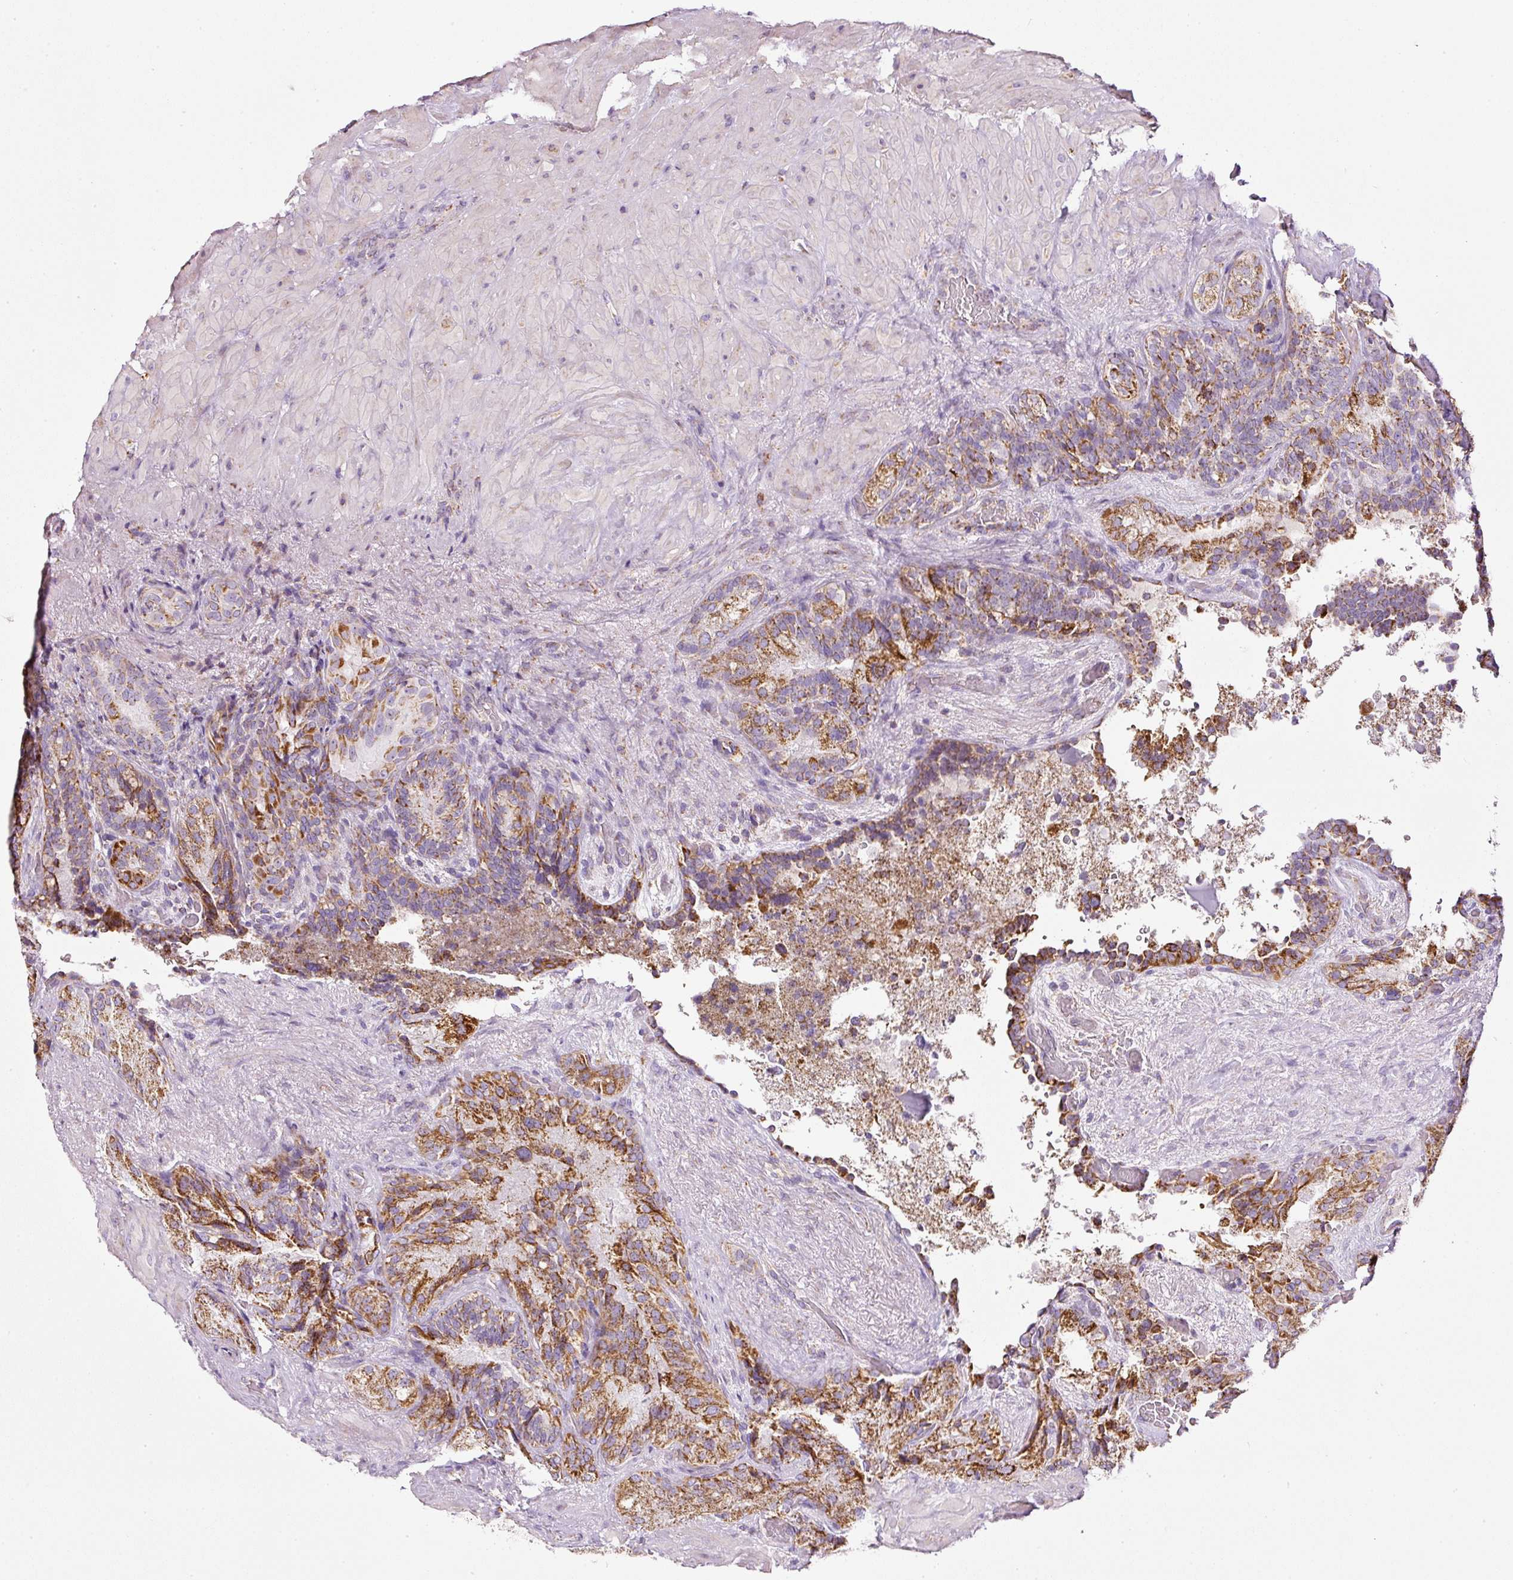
{"staining": {"intensity": "moderate", "quantity": ">75%", "location": "cytoplasmic/membranous"}, "tissue": "seminal vesicle", "cell_type": "Glandular cells", "image_type": "normal", "snomed": [{"axis": "morphology", "description": "Normal tissue, NOS"}, {"axis": "topography", "description": "Seminal veicle"}], "caption": "Immunohistochemistry (IHC) staining of benign seminal vesicle, which demonstrates medium levels of moderate cytoplasmic/membranous staining in about >75% of glandular cells indicating moderate cytoplasmic/membranous protein positivity. The staining was performed using DAB (brown) for protein detection and nuclei were counterstained in hematoxylin (blue).", "gene": "SDHA", "patient": {"sex": "male", "age": 69}}